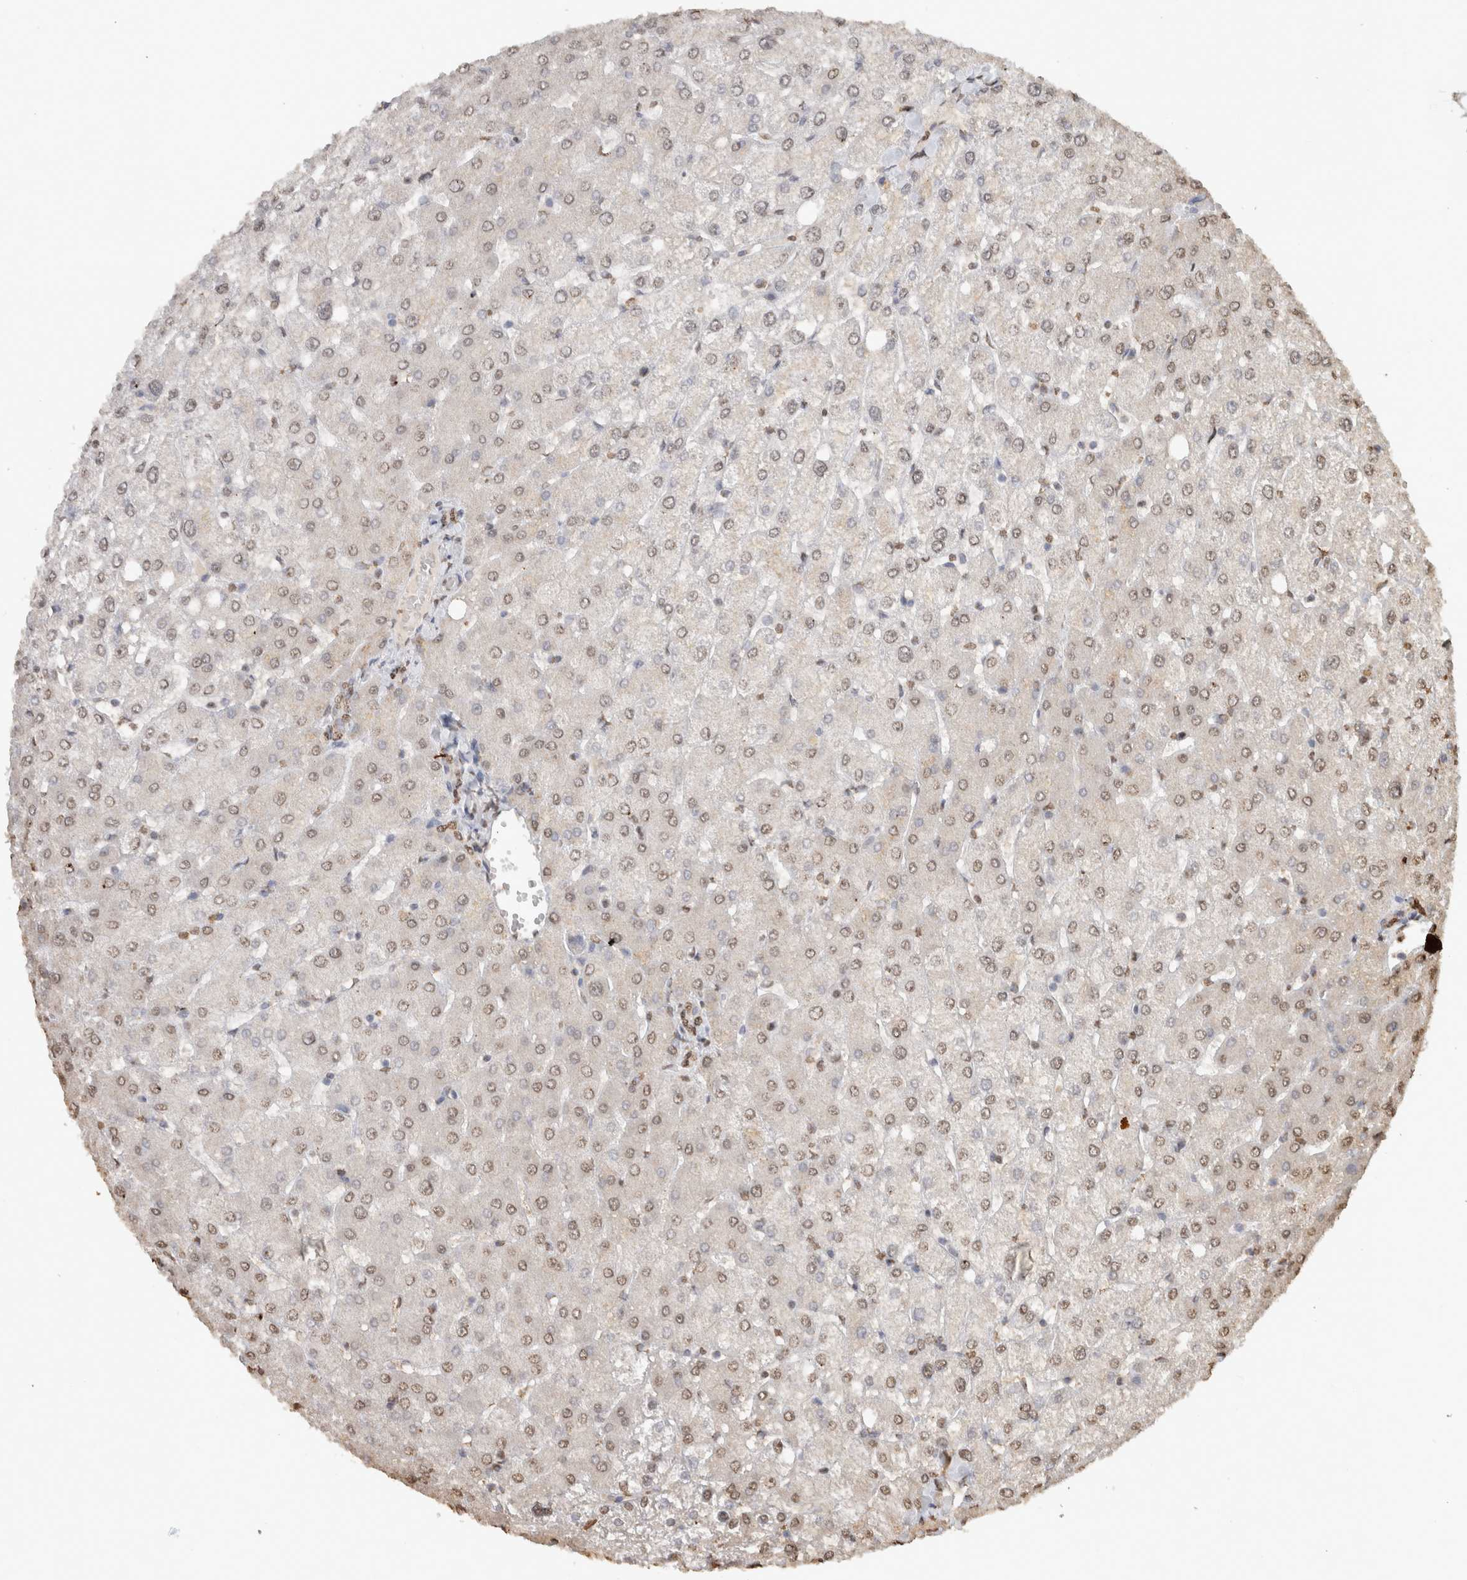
{"staining": {"intensity": "moderate", "quantity": "25%-75%", "location": "nuclear"}, "tissue": "liver", "cell_type": "Cholangiocytes", "image_type": "normal", "snomed": [{"axis": "morphology", "description": "Normal tissue, NOS"}, {"axis": "topography", "description": "Liver"}], "caption": "About 25%-75% of cholangiocytes in unremarkable human liver exhibit moderate nuclear protein positivity as visualized by brown immunohistochemical staining.", "gene": "HAND2", "patient": {"sex": "female", "age": 54}}